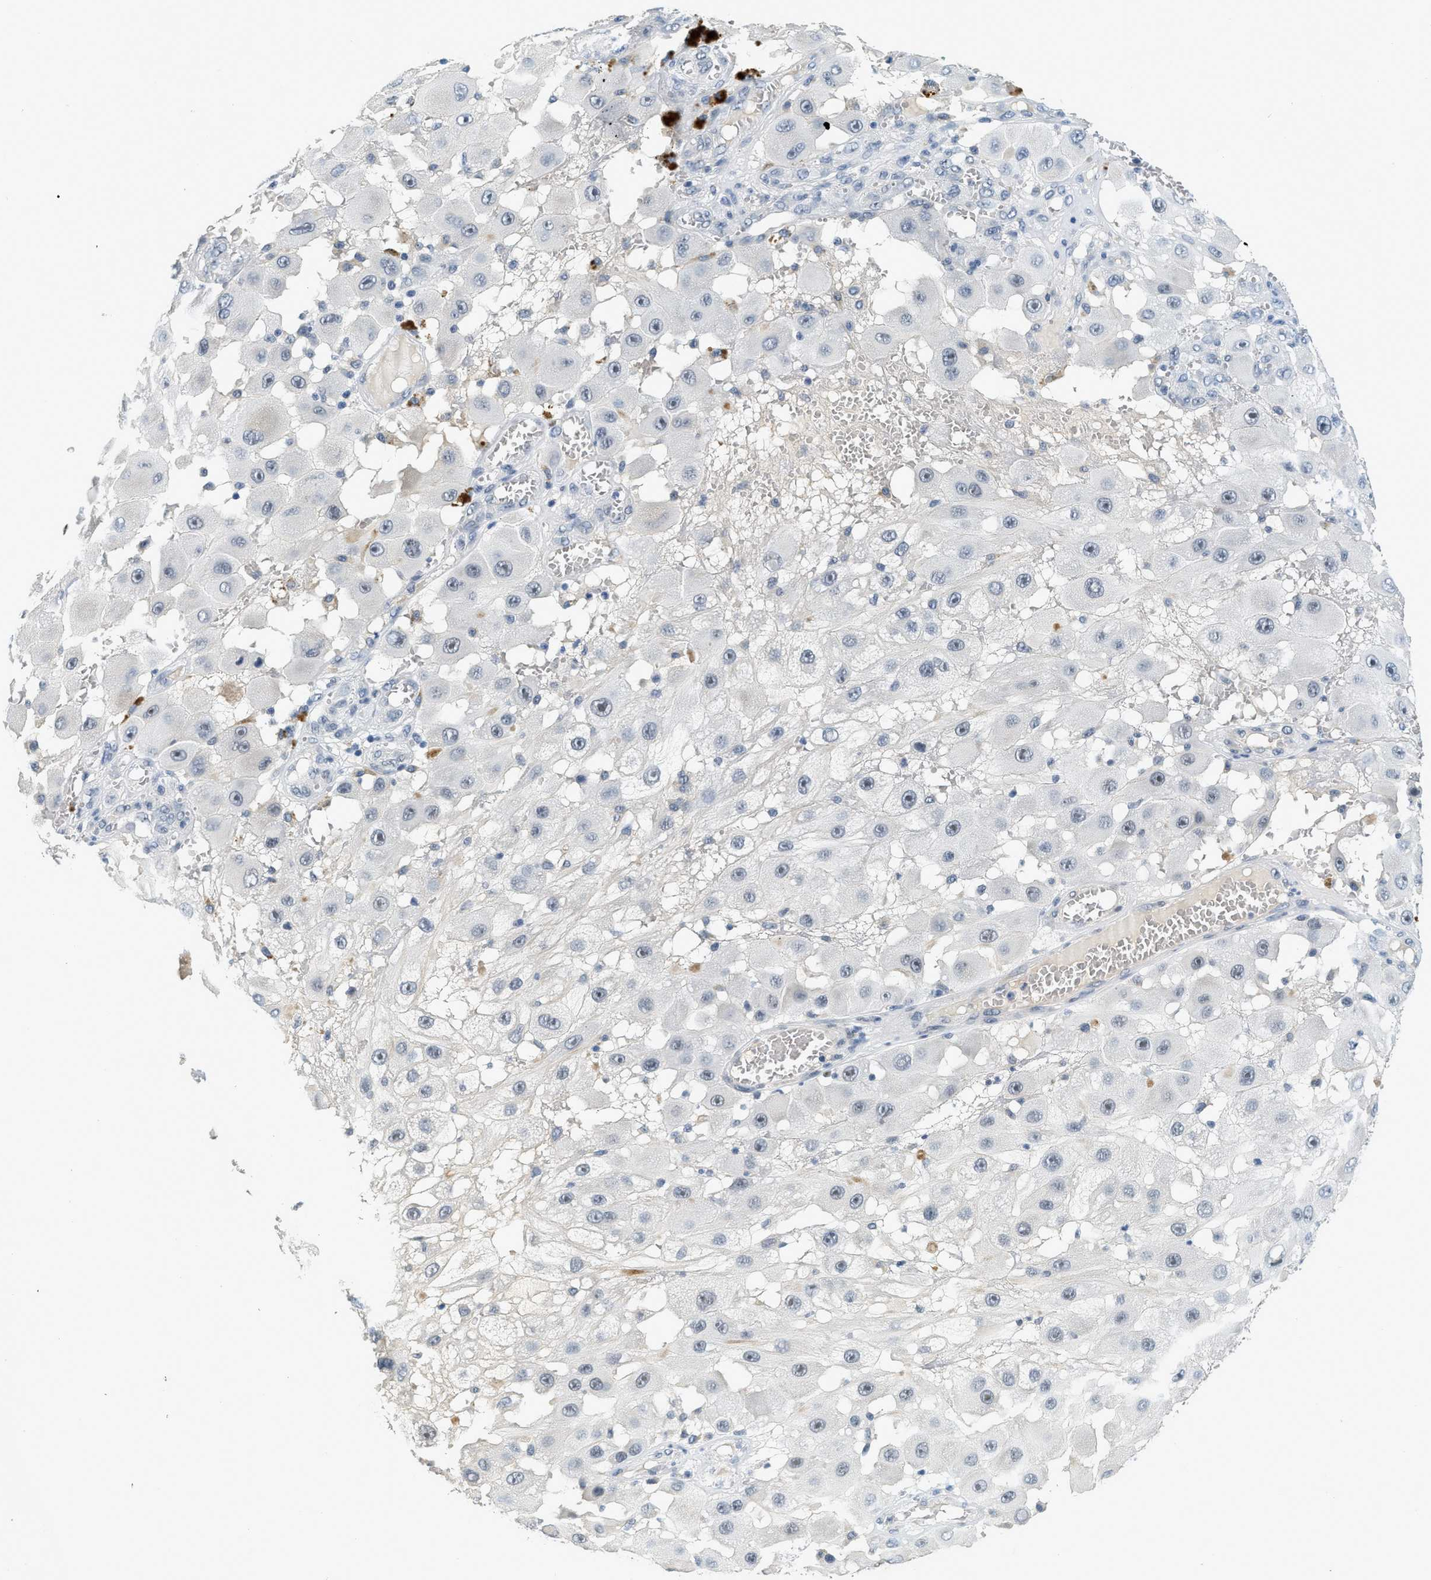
{"staining": {"intensity": "negative", "quantity": "none", "location": "none"}, "tissue": "melanoma", "cell_type": "Tumor cells", "image_type": "cancer", "snomed": [{"axis": "morphology", "description": "Malignant melanoma, NOS"}, {"axis": "topography", "description": "Skin"}], "caption": "This histopathology image is of melanoma stained with immunohistochemistry to label a protein in brown with the nuclei are counter-stained blue. There is no positivity in tumor cells. (Brightfield microscopy of DAB (3,3'-diaminobenzidine) immunohistochemistry at high magnification).", "gene": "MZF1", "patient": {"sex": "female", "age": 81}}